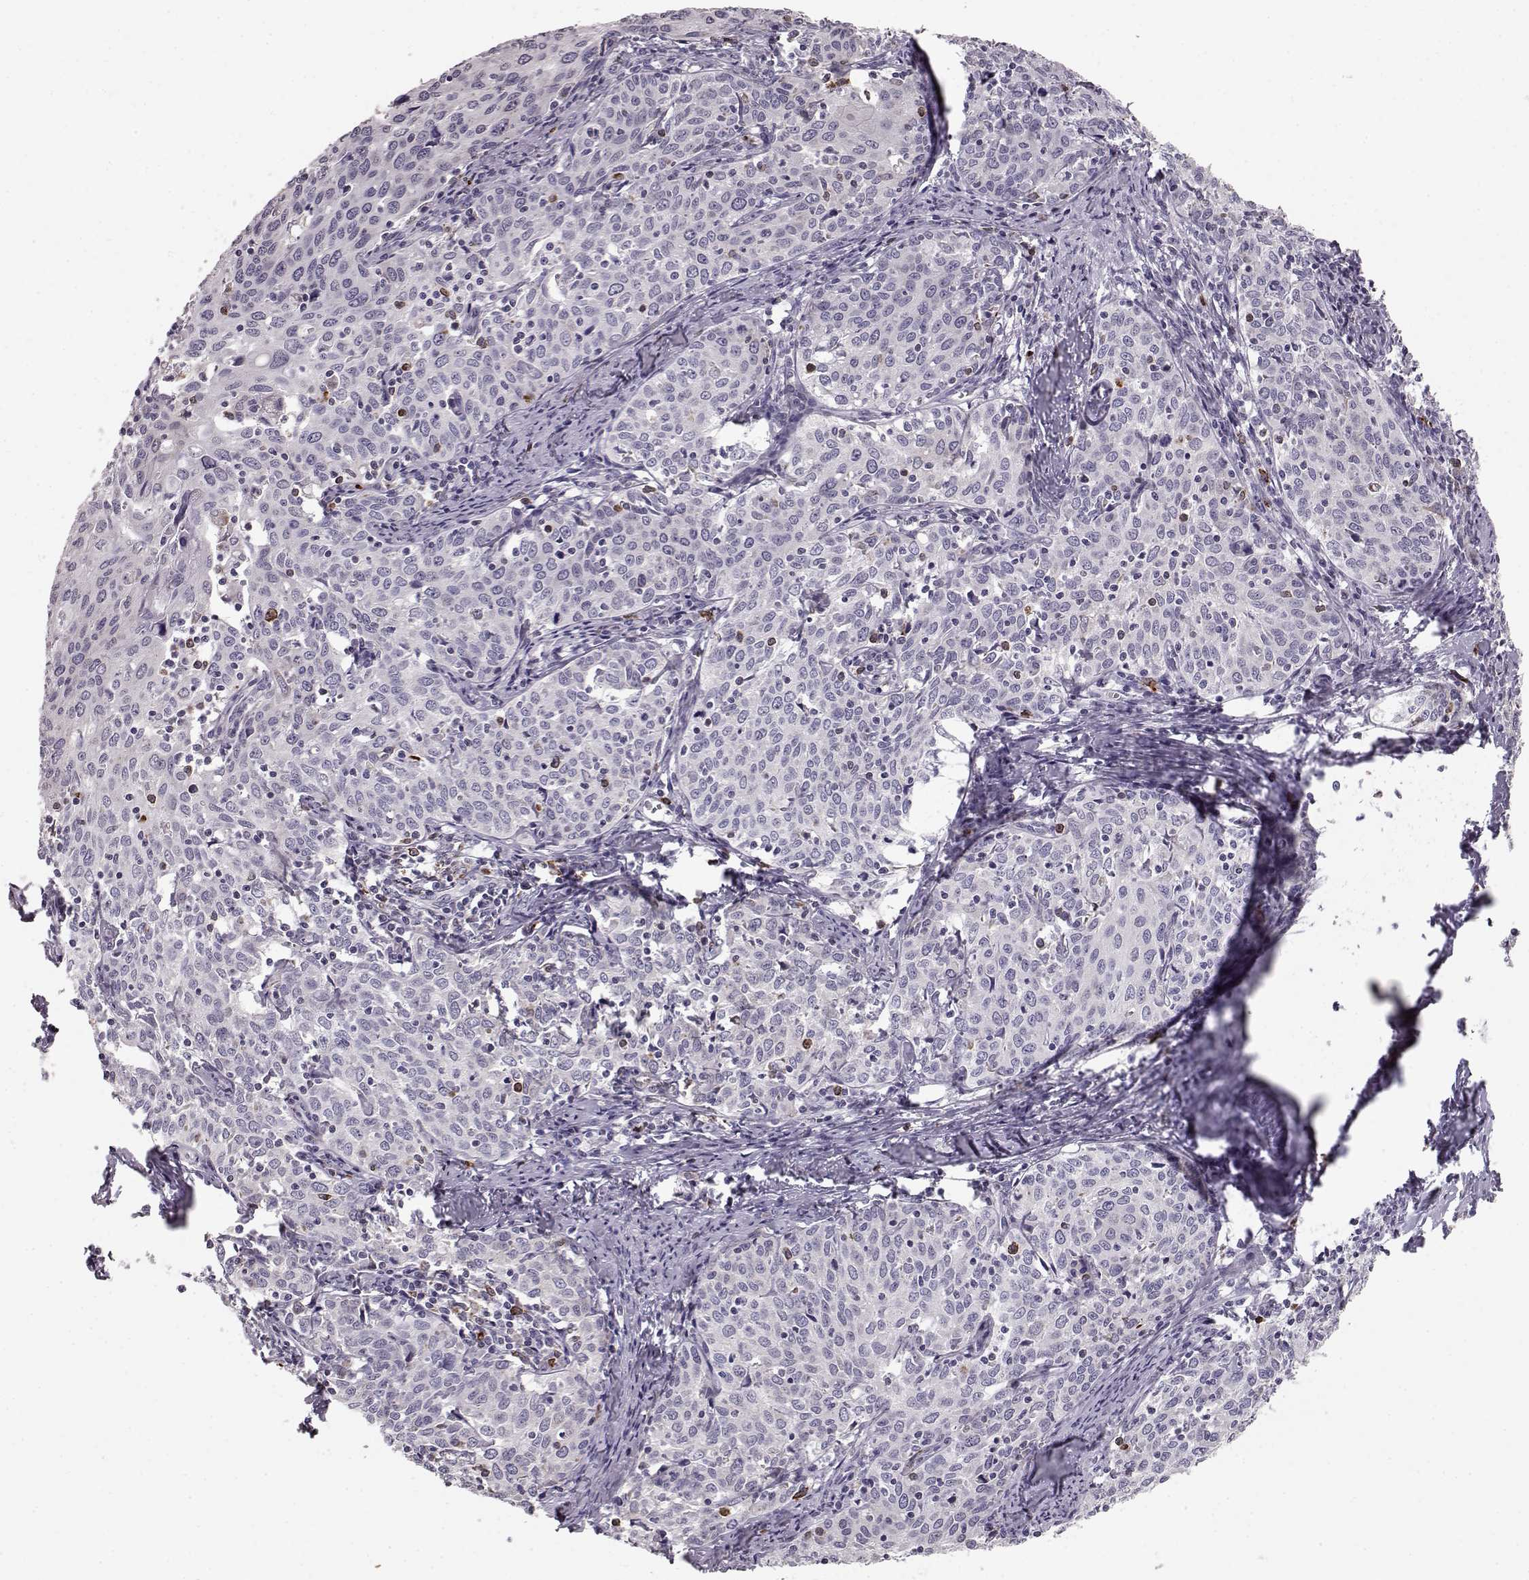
{"staining": {"intensity": "negative", "quantity": "none", "location": "none"}, "tissue": "cervical cancer", "cell_type": "Tumor cells", "image_type": "cancer", "snomed": [{"axis": "morphology", "description": "Squamous cell carcinoma, NOS"}, {"axis": "topography", "description": "Cervix"}], "caption": "Immunohistochemical staining of cervical squamous cell carcinoma shows no significant positivity in tumor cells.", "gene": "ELOVL5", "patient": {"sex": "female", "age": 62}}